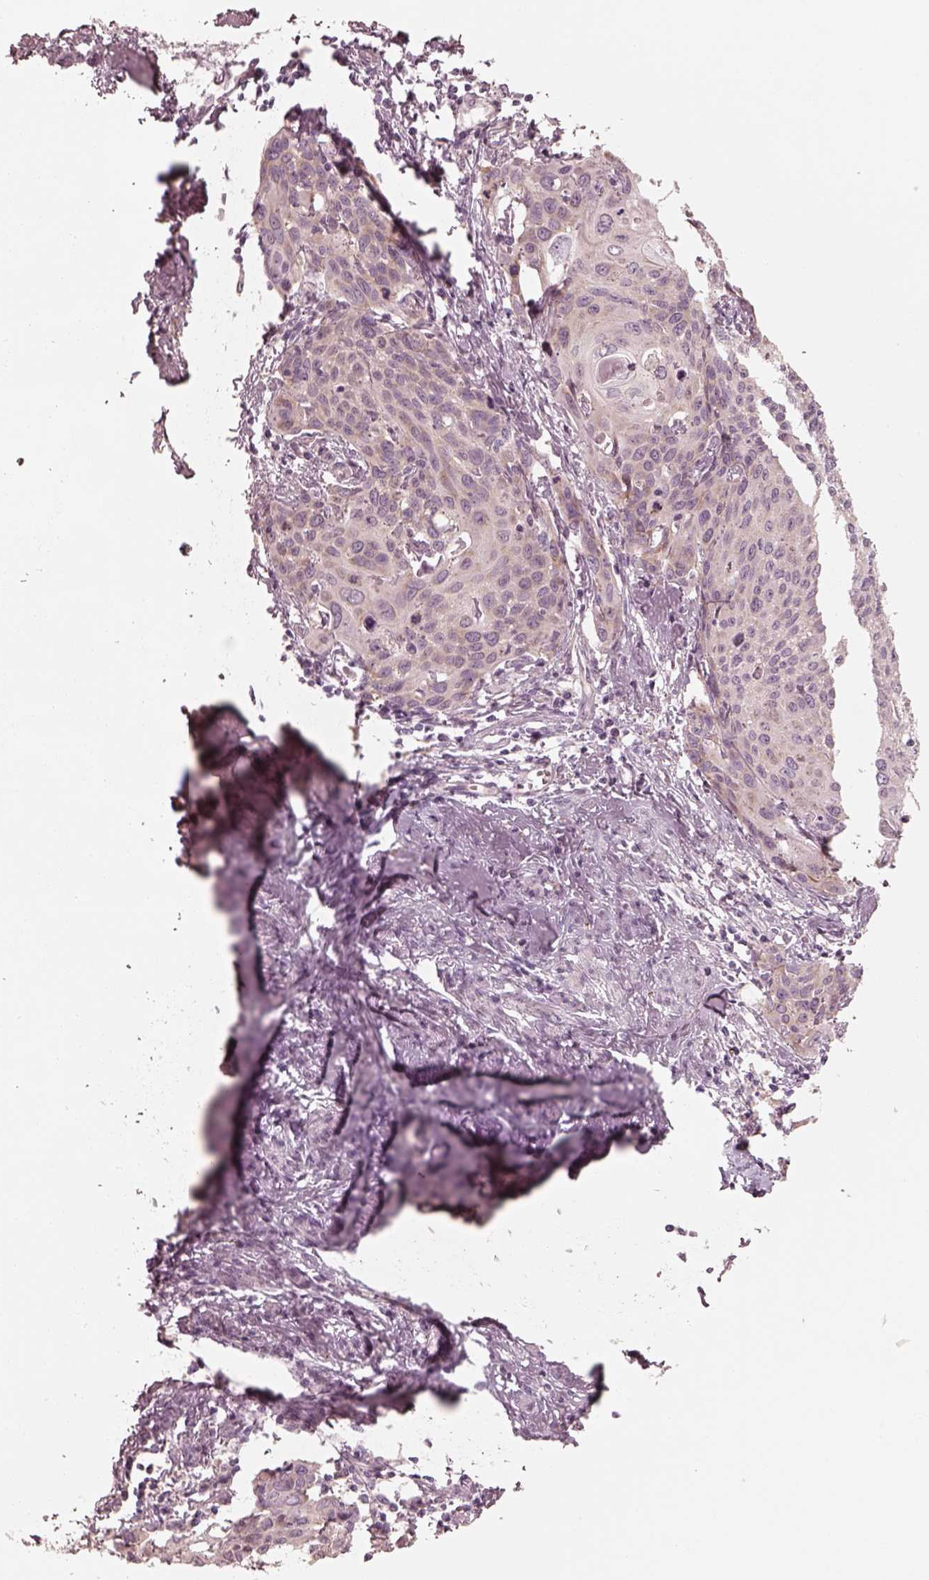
{"staining": {"intensity": "negative", "quantity": "none", "location": "none"}, "tissue": "cervical cancer", "cell_type": "Tumor cells", "image_type": "cancer", "snomed": [{"axis": "morphology", "description": "Squamous cell carcinoma, NOS"}, {"axis": "topography", "description": "Cervix"}], "caption": "An image of squamous cell carcinoma (cervical) stained for a protein exhibits no brown staining in tumor cells. The staining is performed using DAB brown chromogen with nuclei counter-stained in using hematoxylin.", "gene": "RAB3C", "patient": {"sex": "female", "age": 62}}